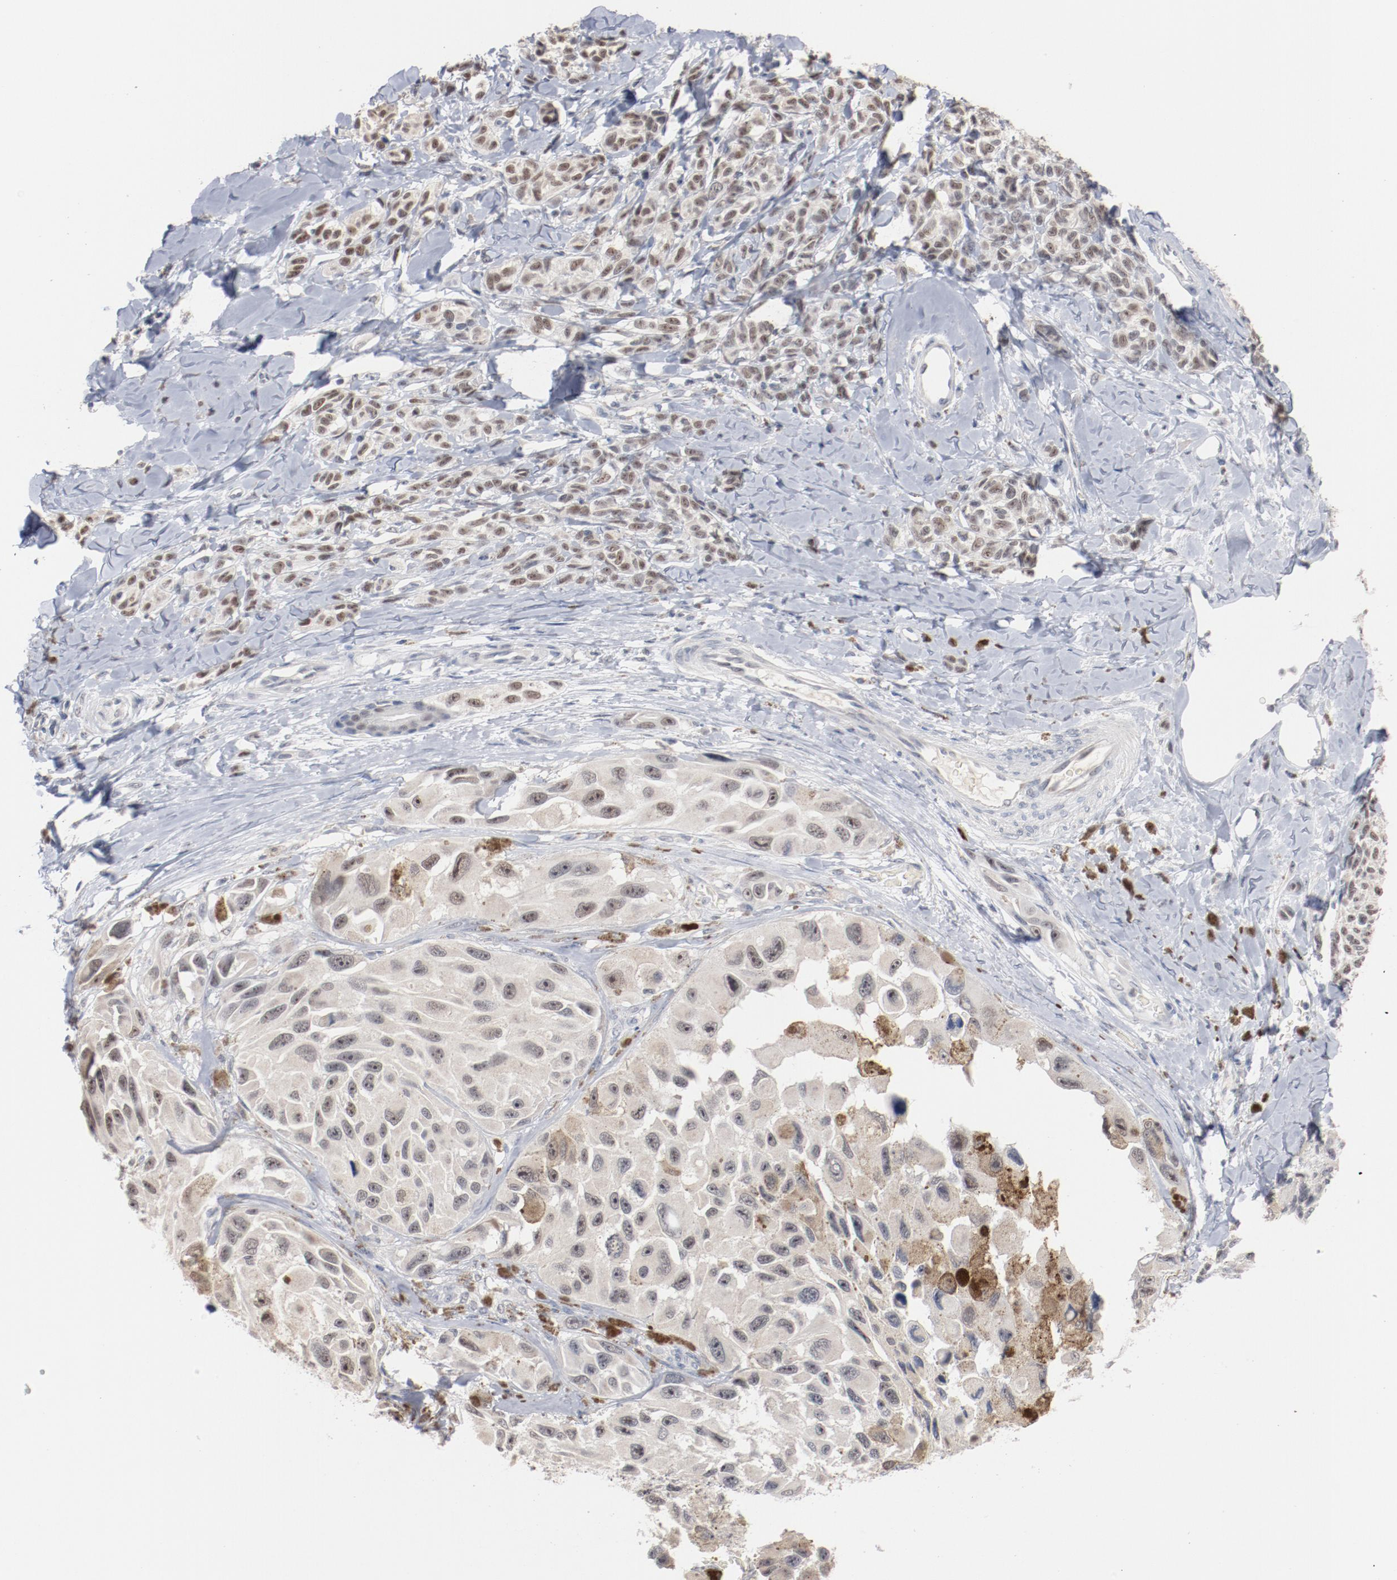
{"staining": {"intensity": "weak", "quantity": "25%-75%", "location": "nuclear"}, "tissue": "melanoma", "cell_type": "Tumor cells", "image_type": "cancer", "snomed": [{"axis": "morphology", "description": "Malignant melanoma, NOS"}, {"axis": "topography", "description": "Skin"}], "caption": "Malignant melanoma was stained to show a protein in brown. There is low levels of weak nuclear expression in about 25%-75% of tumor cells.", "gene": "ERICH1", "patient": {"sex": "female", "age": 73}}